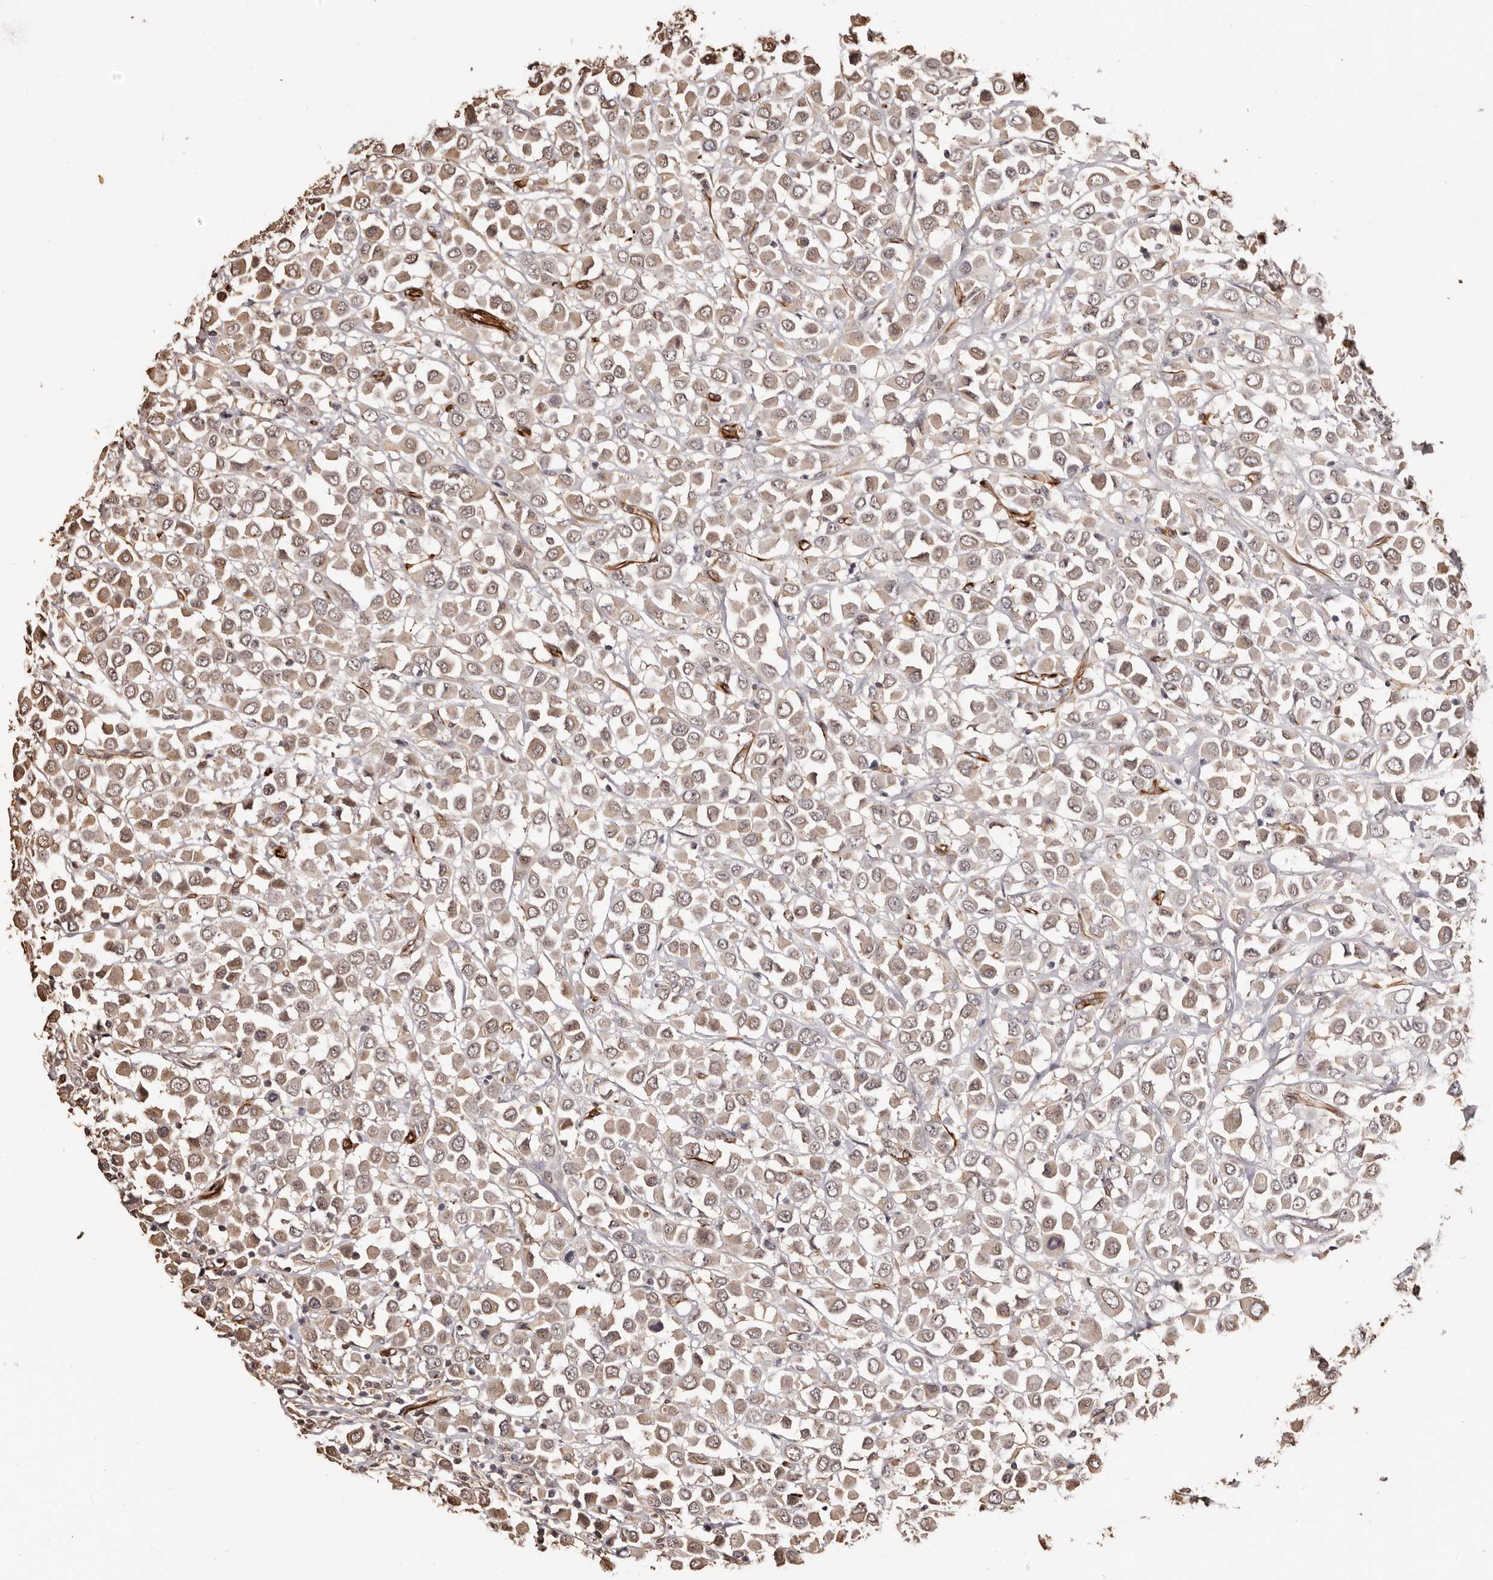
{"staining": {"intensity": "moderate", "quantity": ">75%", "location": "cytoplasmic/membranous"}, "tissue": "breast cancer", "cell_type": "Tumor cells", "image_type": "cancer", "snomed": [{"axis": "morphology", "description": "Duct carcinoma"}, {"axis": "topography", "description": "Breast"}], "caption": "Immunohistochemical staining of breast cancer (infiltrating ductal carcinoma) exhibits medium levels of moderate cytoplasmic/membranous staining in approximately >75% of tumor cells. The protein is stained brown, and the nuclei are stained in blue (DAB (3,3'-diaminobenzidine) IHC with brightfield microscopy, high magnification).", "gene": "ZNF557", "patient": {"sex": "female", "age": 61}}